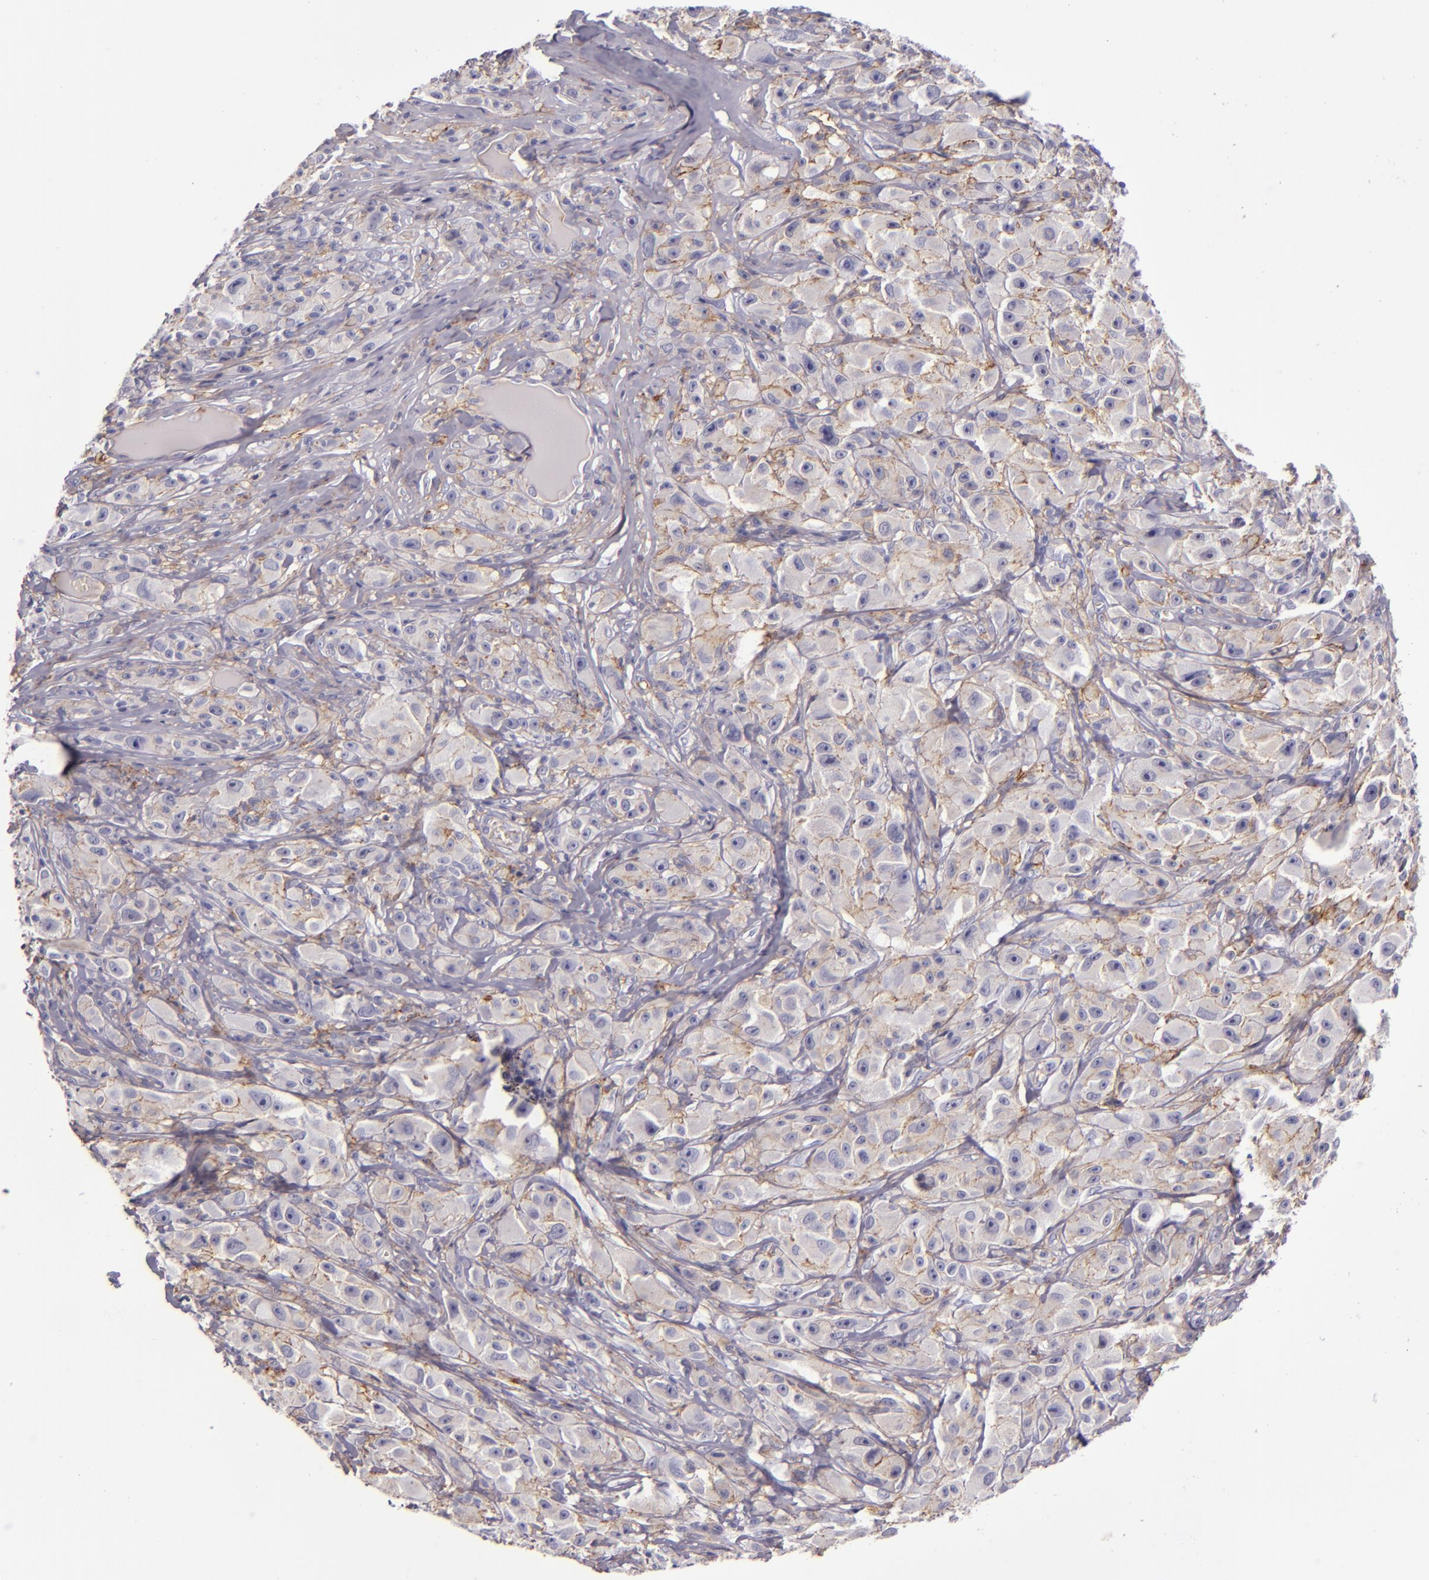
{"staining": {"intensity": "moderate", "quantity": "25%-75%", "location": "cytoplasmic/membranous"}, "tissue": "melanoma", "cell_type": "Tumor cells", "image_type": "cancer", "snomed": [{"axis": "morphology", "description": "Malignant melanoma, NOS"}, {"axis": "topography", "description": "Skin"}], "caption": "This is an image of immunohistochemistry staining of melanoma, which shows moderate staining in the cytoplasmic/membranous of tumor cells.", "gene": "CD9", "patient": {"sex": "male", "age": 56}}